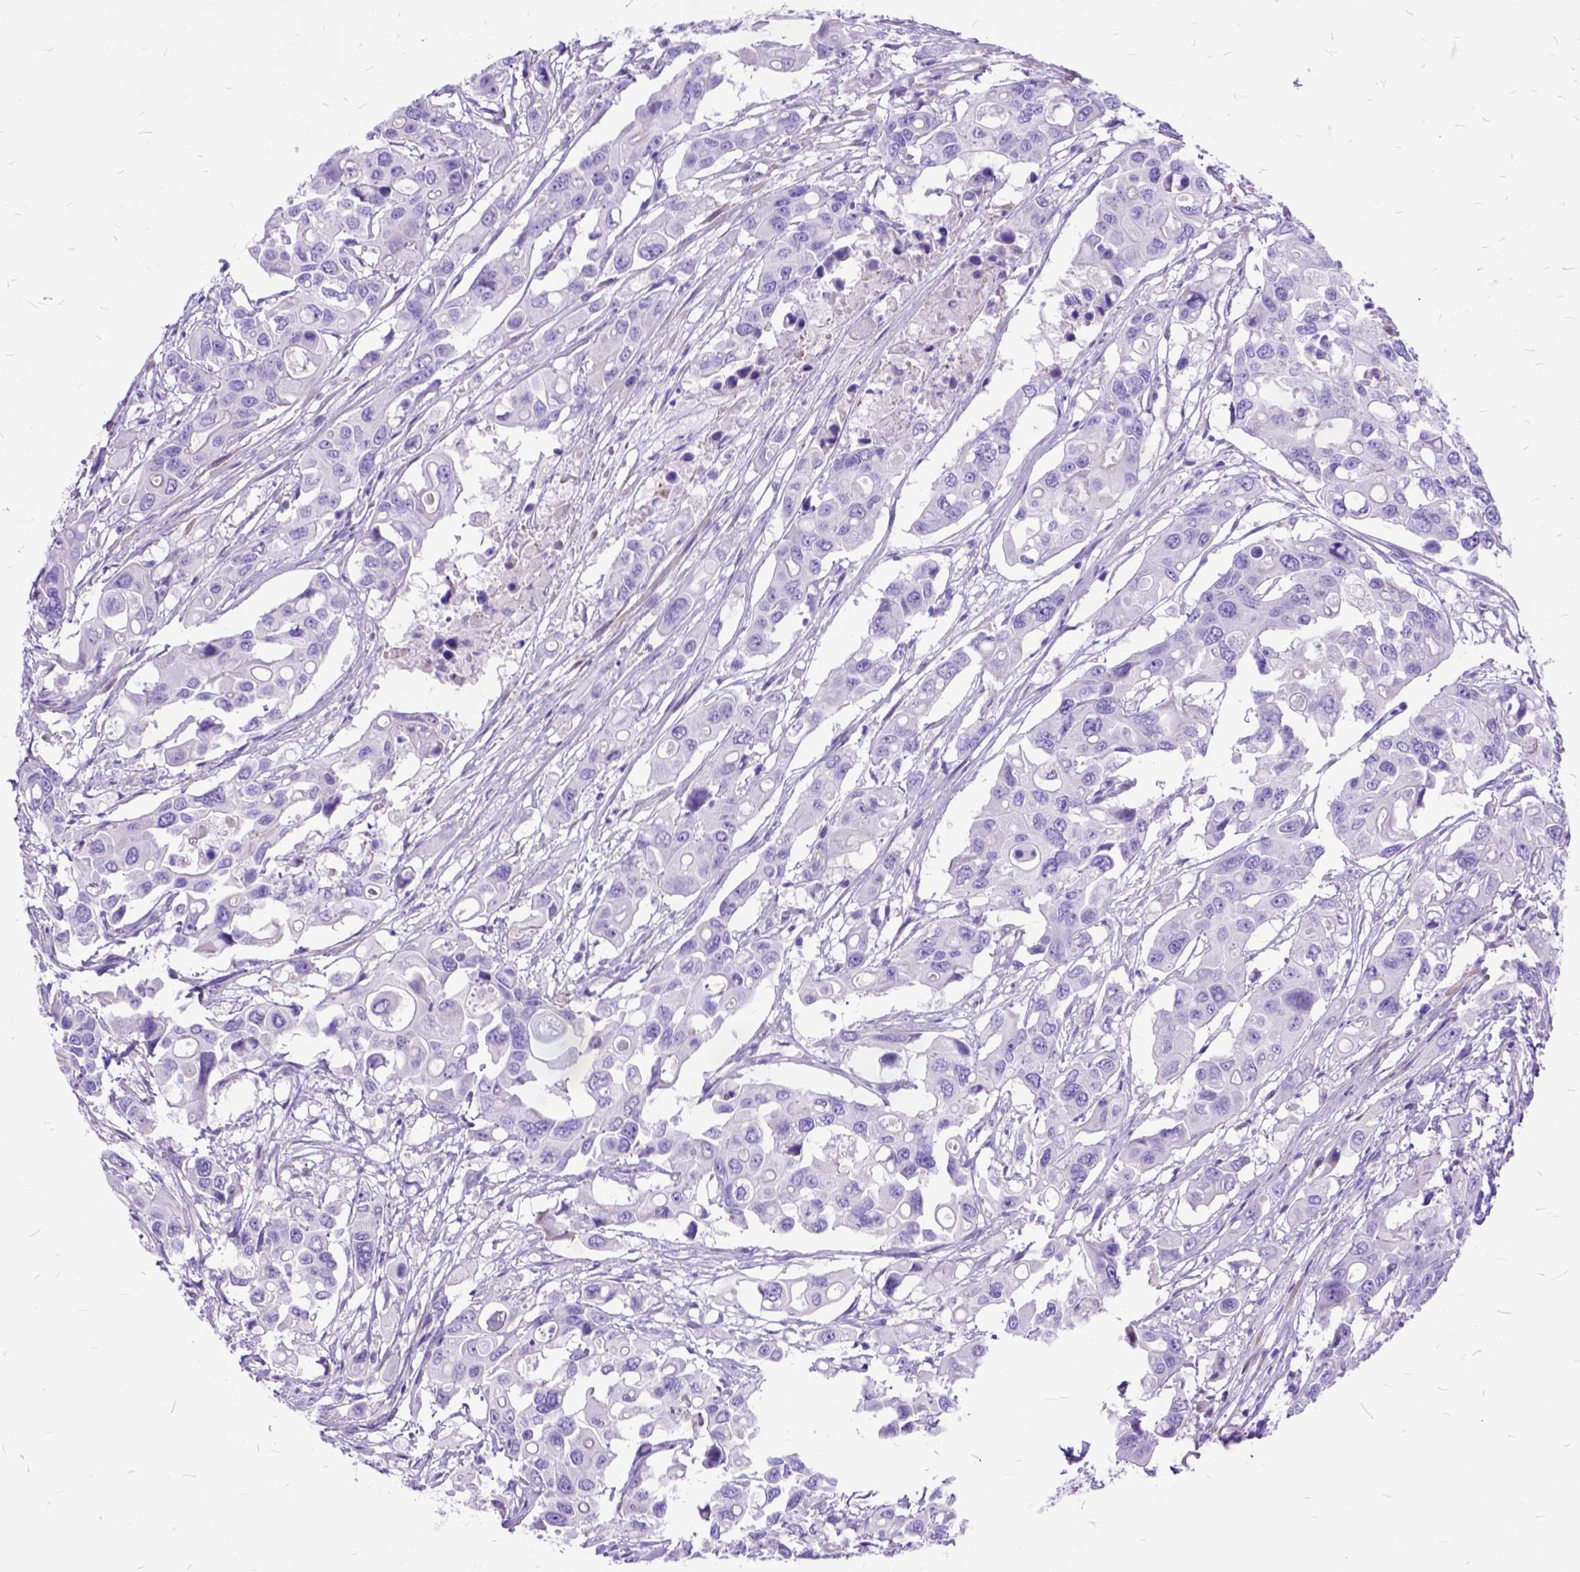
{"staining": {"intensity": "negative", "quantity": "none", "location": "none"}, "tissue": "colorectal cancer", "cell_type": "Tumor cells", "image_type": "cancer", "snomed": [{"axis": "morphology", "description": "Adenocarcinoma, NOS"}, {"axis": "topography", "description": "Colon"}], "caption": "The image exhibits no staining of tumor cells in colorectal cancer.", "gene": "ARL9", "patient": {"sex": "male", "age": 77}}